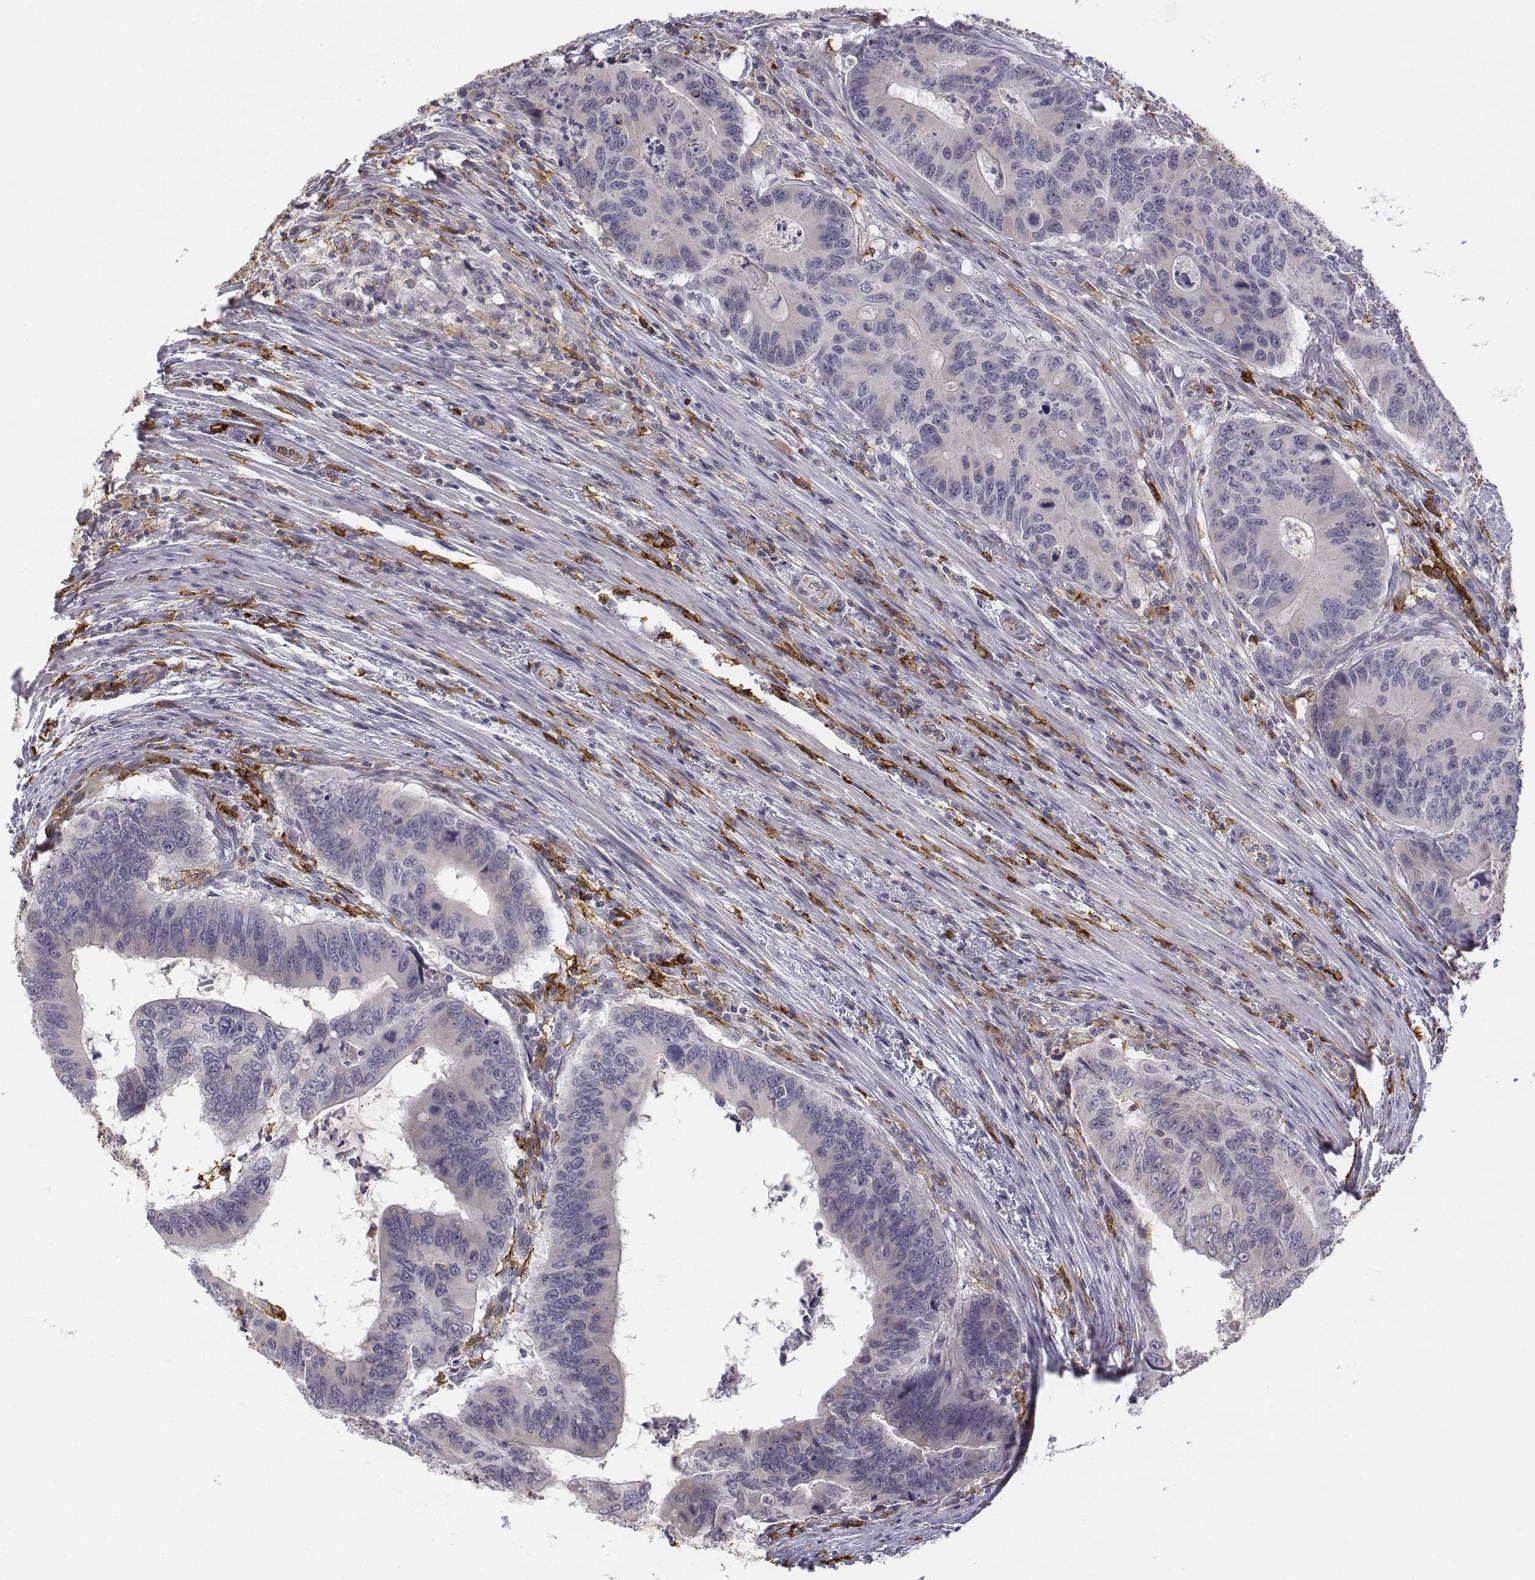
{"staining": {"intensity": "negative", "quantity": "none", "location": "none"}, "tissue": "colorectal cancer", "cell_type": "Tumor cells", "image_type": "cancer", "snomed": [{"axis": "morphology", "description": "Adenocarcinoma, NOS"}, {"axis": "topography", "description": "Colon"}], "caption": "Colorectal cancer stained for a protein using immunohistochemistry demonstrates no expression tumor cells.", "gene": "CD14", "patient": {"sex": "male", "age": 53}}